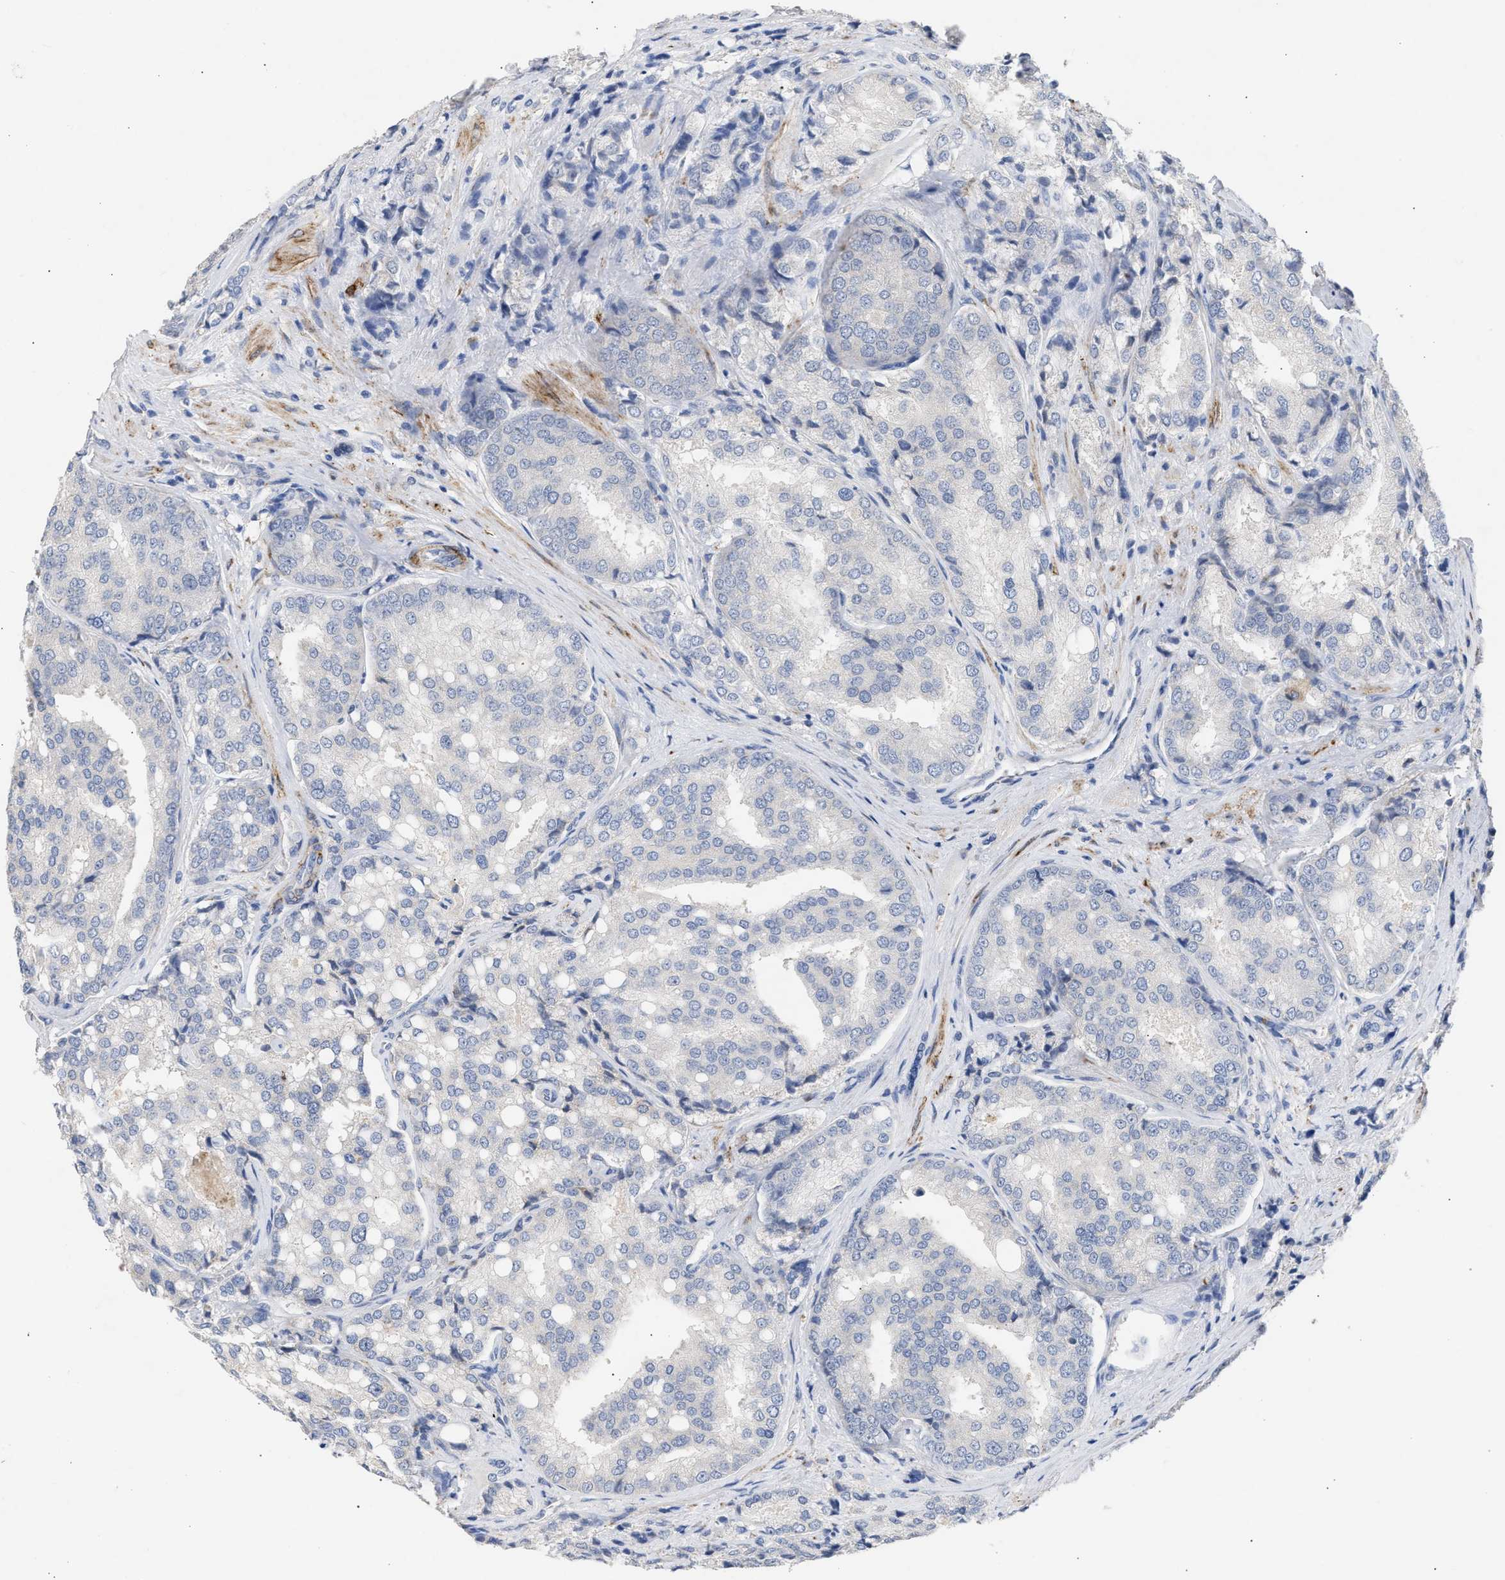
{"staining": {"intensity": "negative", "quantity": "none", "location": "none"}, "tissue": "prostate cancer", "cell_type": "Tumor cells", "image_type": "cancer", "snomed": [{"axis": "morphology", "description": "Adenocarcinoma, High grade"}, {"axis": "topography", "description": "Prostate"}], "caption": "IHC of prostate adenocarcinoma (high-grade) exhibits no staining in tumor cells. Nuclei are stained in blue.", "gene": "SELENOM", "patient": {"sex": "male", "age": 50}}